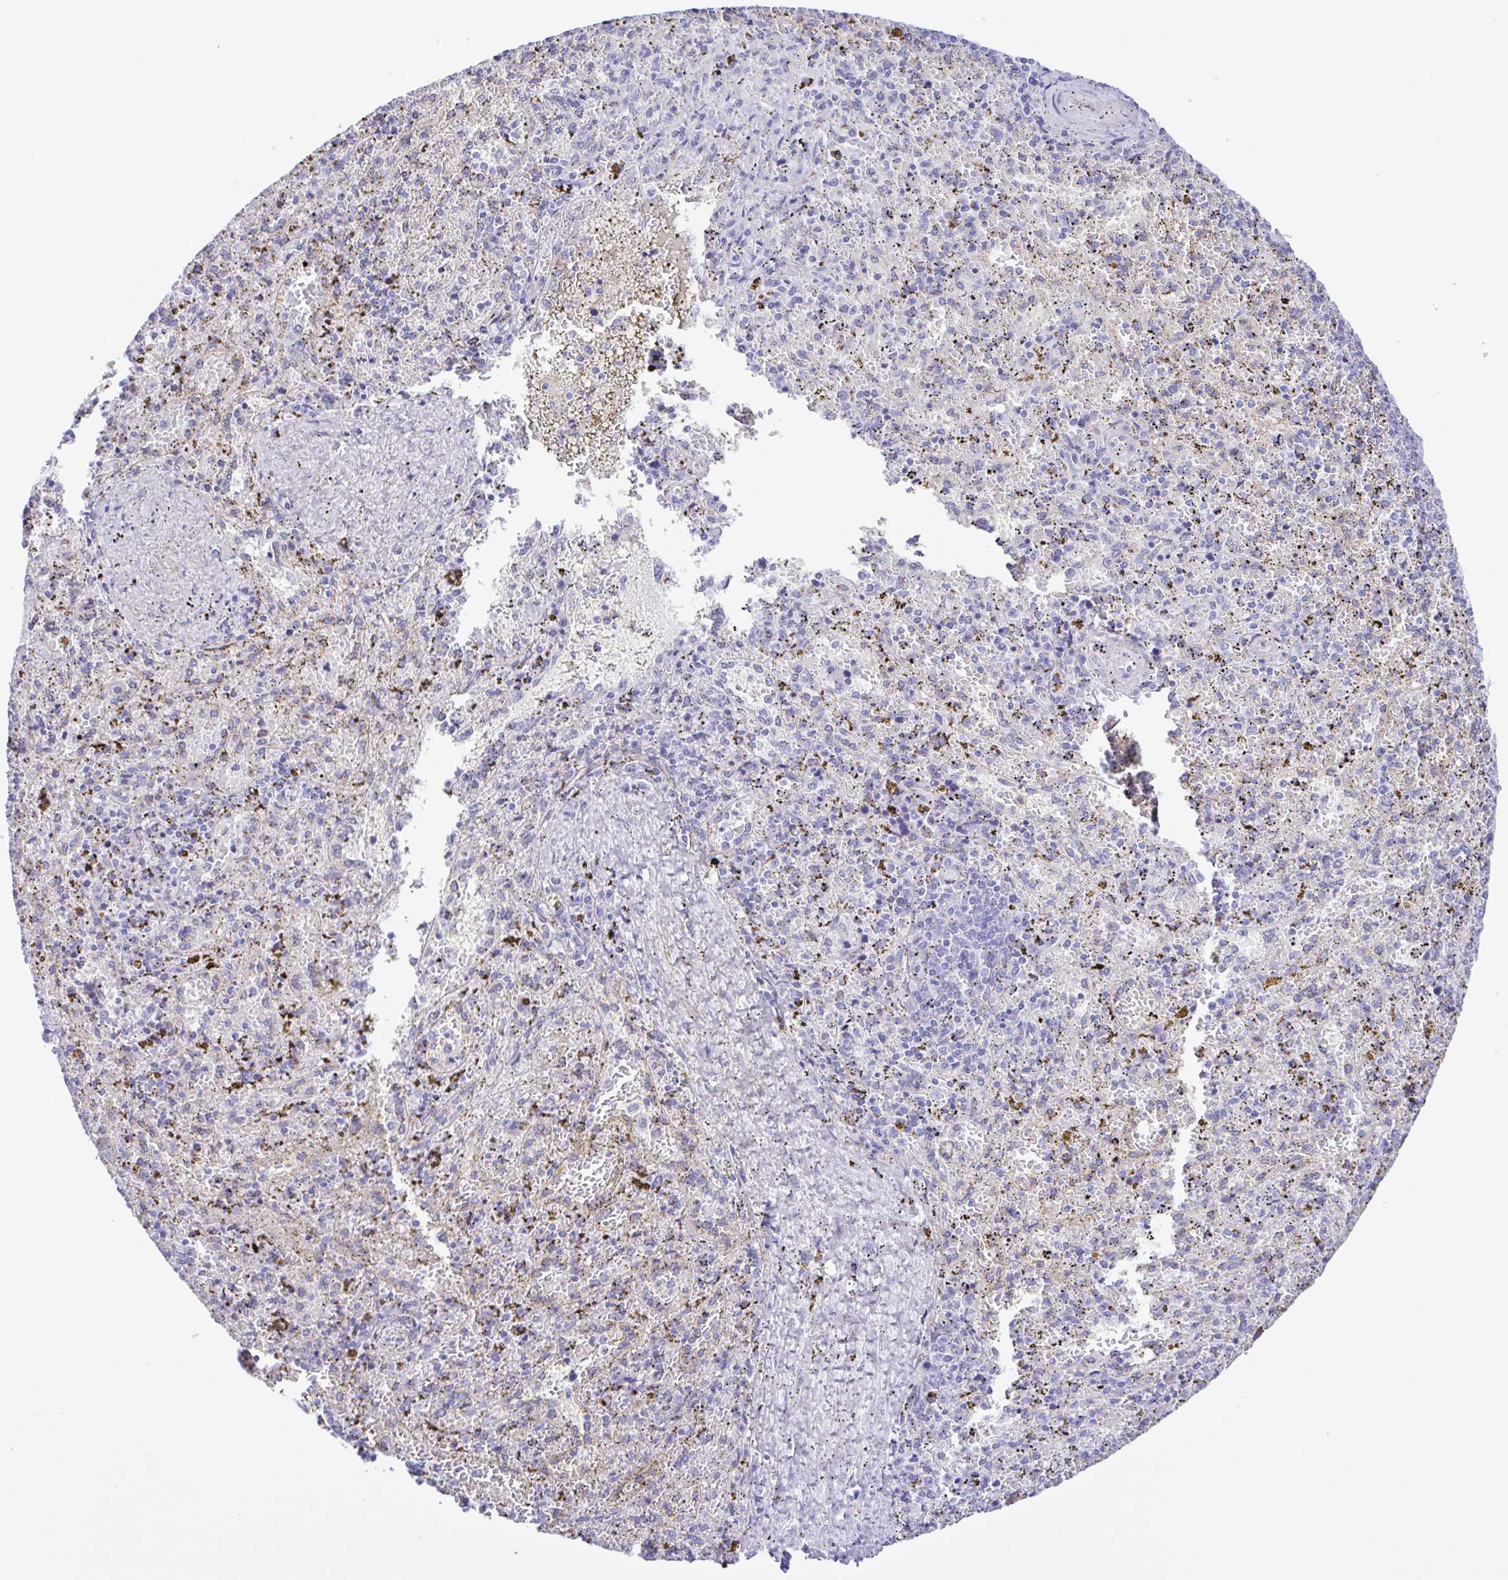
{"staining": {"intensity": "negative", "quantity": "none", "location": "none"}, "tissue": "spleen", "cell_type": "Cells in red pulp", "image_type": "normal", "snomed": [{"axis": "morphology", "description": "Normal tissue, NOS"}, {"axis": "topography", "description": "Spleen"}], "caption": "A photomicrograph of spleen stained for a protein demonstrates no brown staining in cells in red pulp. (DAB (3,3'-diaminobenzidine) immunohistochemistry with hematoxylin counter stain).", "gene": "CYP11A1", "patient": {"sex": "female", "age": 50}}